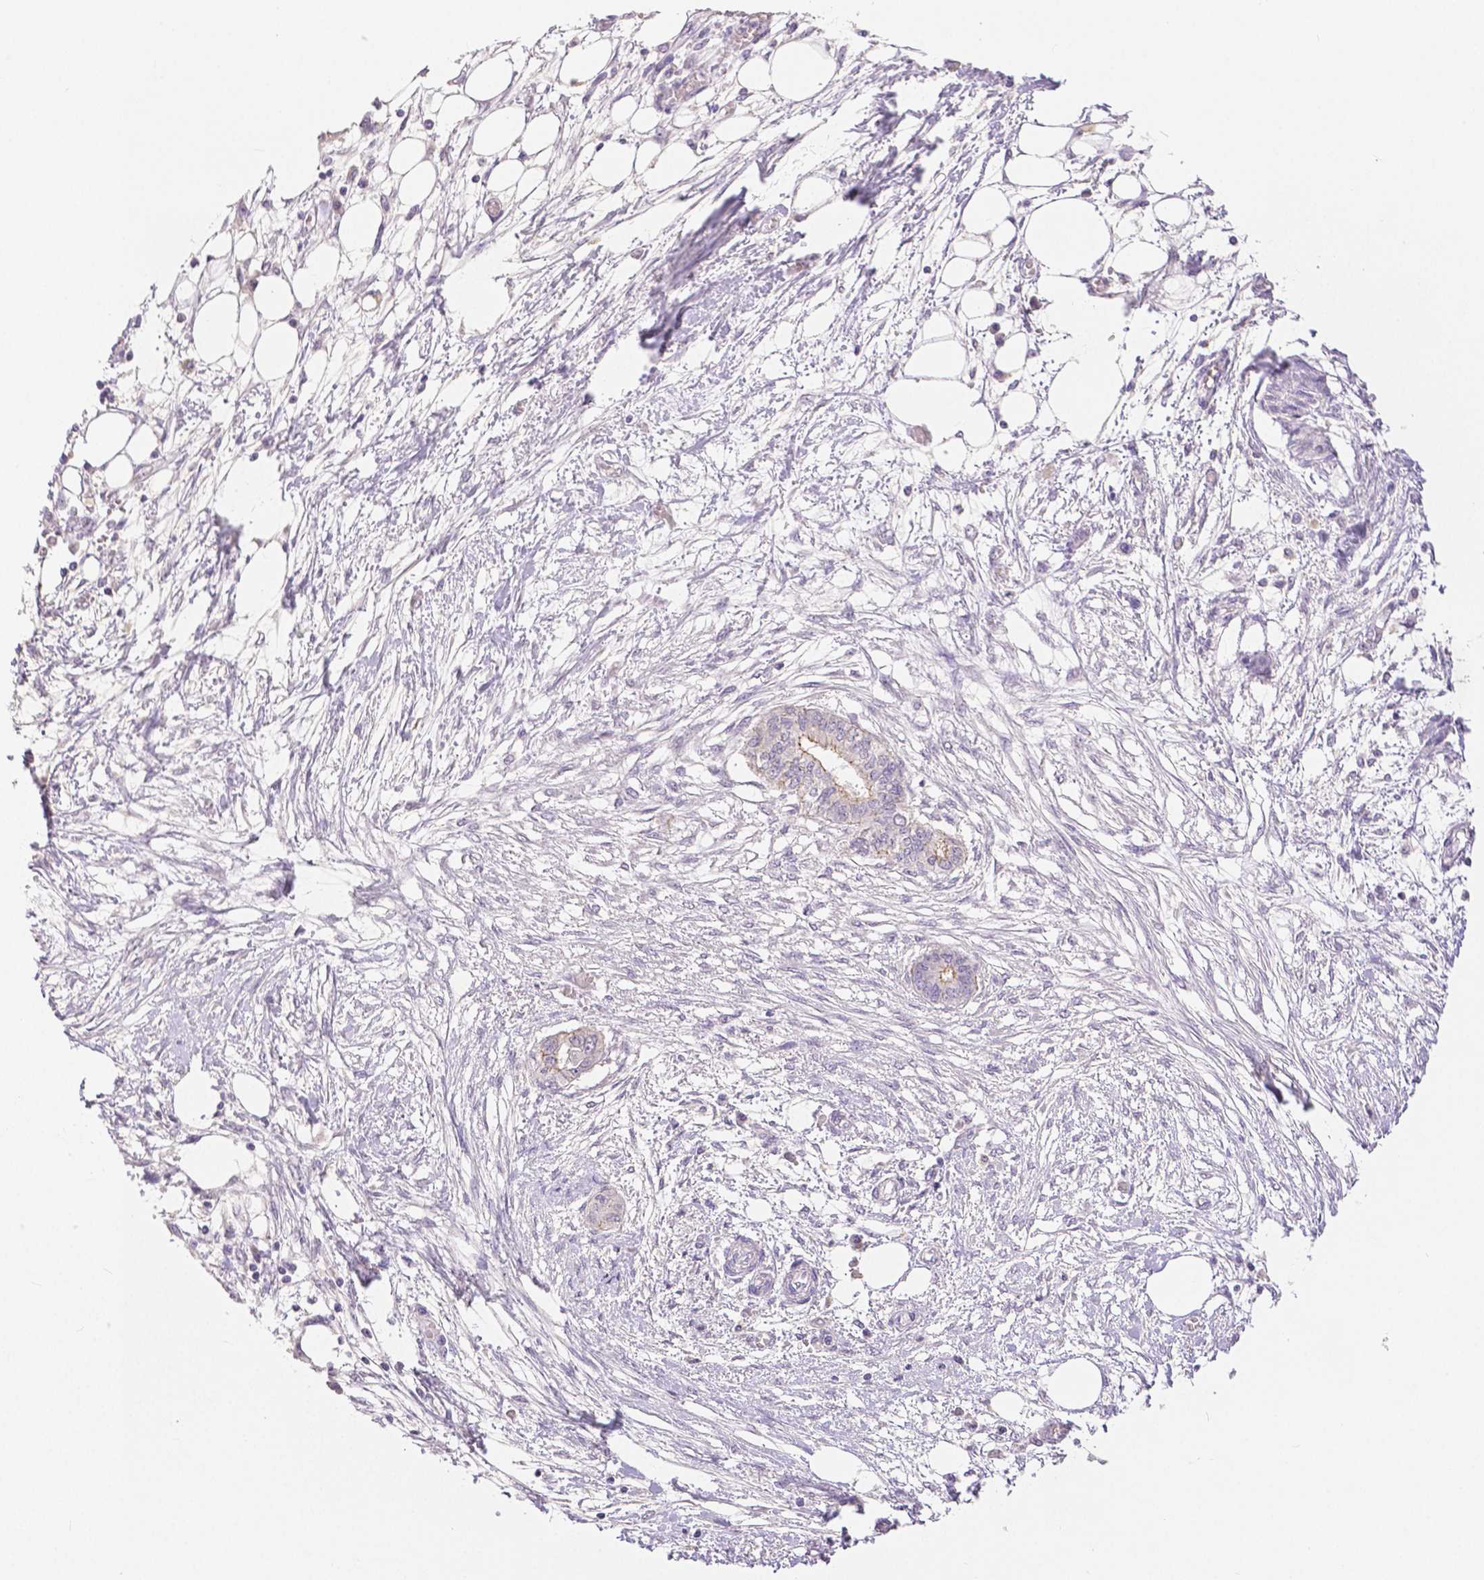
{"staining": {"intensity": "negative", "quantity": "none", "location": "none"}, "tissue": "endometrial cancer", "cell_type": "Tumor cells", "image_type": "cancer", "snomed": [{"axis": "morphology", "description": "Adenocarcinoma, NOS"}, {"axis": "morphology", "description": "Adenocarcinoma, metastatic, NOS"}, {"axis": "topography", "description": "Adipose tissue"}, {"axis": "topography", "description": "Endometrium"}], "caption": "Immunohistochemical staining of human endometrial metastatic adenocarcinoma demonstrates no significant positivity in tumor cells.", "gene": "OCLN", "patient": {"sex": "female", "age": 67}}